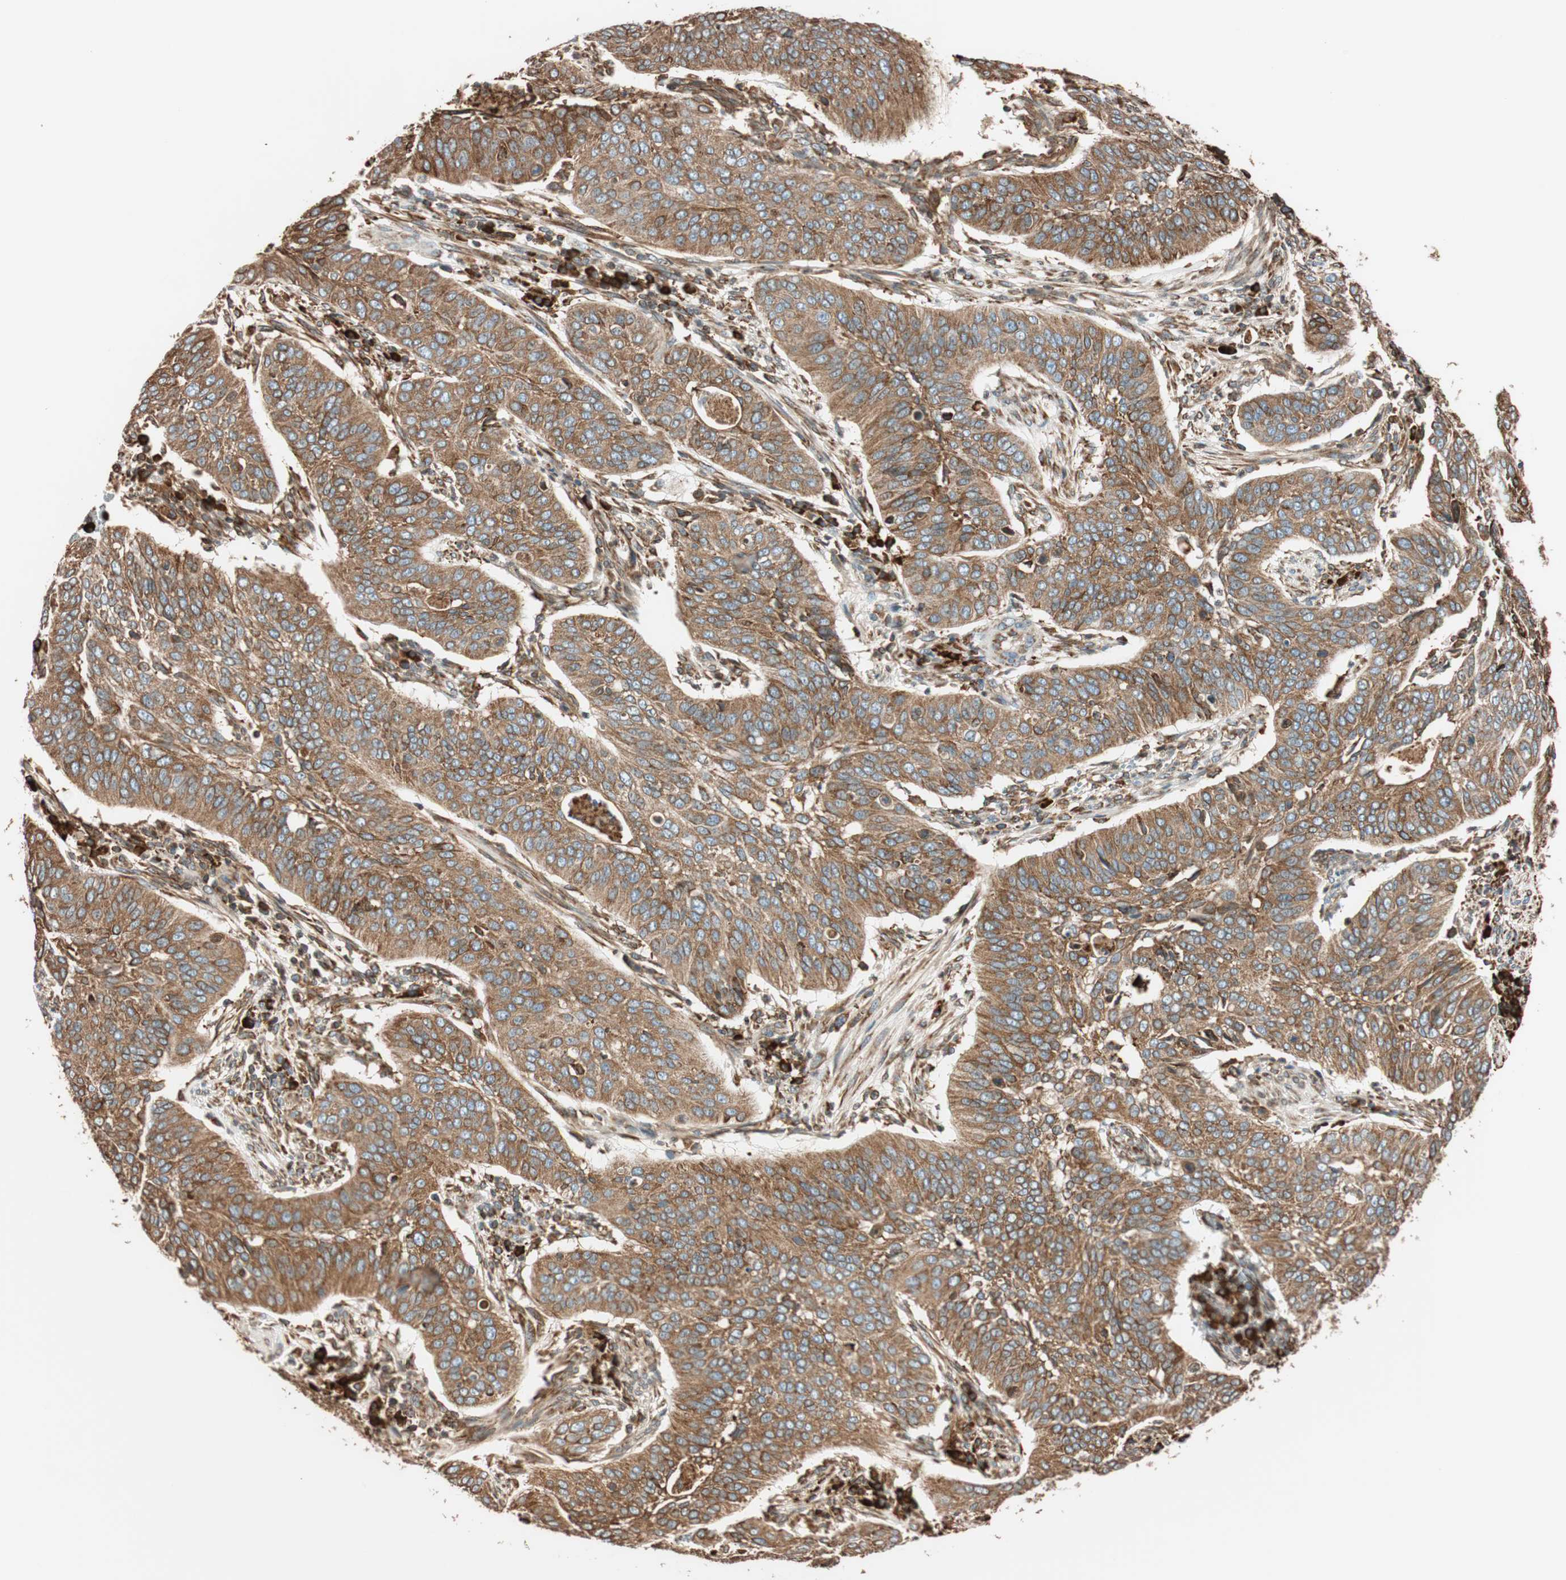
{"staining": {"intensity": "moderate", "quantity": ">75%", "location": "cytoplasmic/membranous"}, "tissue": "cervical cancer", "cell_type": "Tumor cells", "image_type": "cancer", "snomed": [{"axis": "morphology", "description": "Squamous cell carcinoma, NOS"}, {"axis": "topography", "description": "Cervix"}], "caption": "A photomicrograph showing moderate cytoplasmic/membranous expression in about >75% of tumor cells in cervical cancer, as visualized by brown immunohistochemical staining.", "gene": "PRKCSH", "patient": {"sex": "female", "age": 39}}